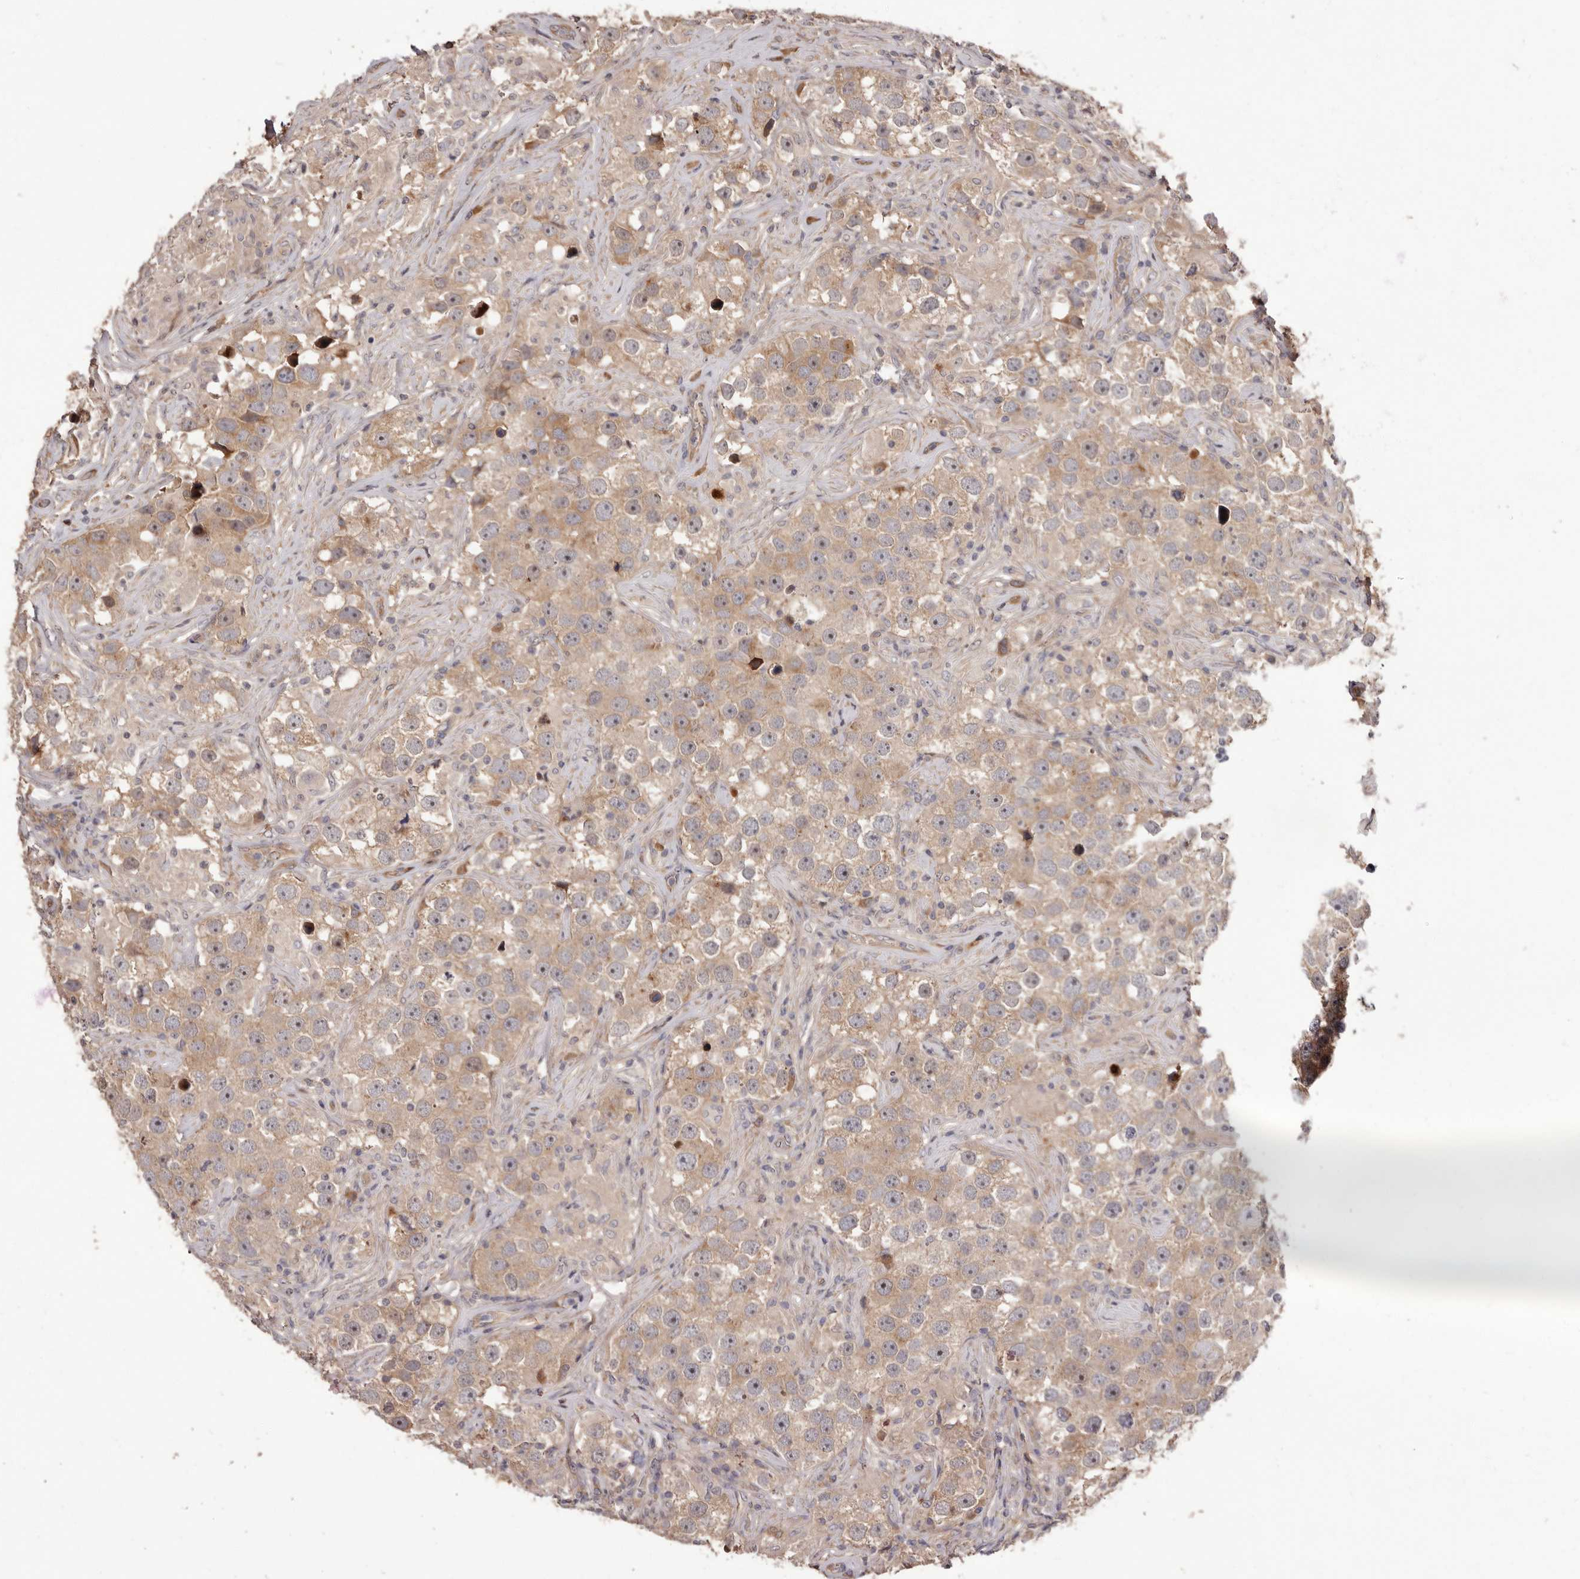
{"staining": {"intensity": "weak", "quantity": ">75%", "location": "cytoplasmic/membranous,nuclear"}, "tissue": "testis cancer", "cell_type": "Tumor cells", "image_type": "cancer", "snomed": [{"axis": "morphology", "description": "Seminoma, NOS"}, {"axis": "topography", "description": "Testis"}], "caption": "IHC photomicrograph of seminoma (testis) stained for a protein (brown), which reveals low levels of weak cytoplasmic/membranous and nuclear staining in about >75% of tumor cells.", "gene": "DOP1A", "patient": {"sex": "male", "age": 49}}